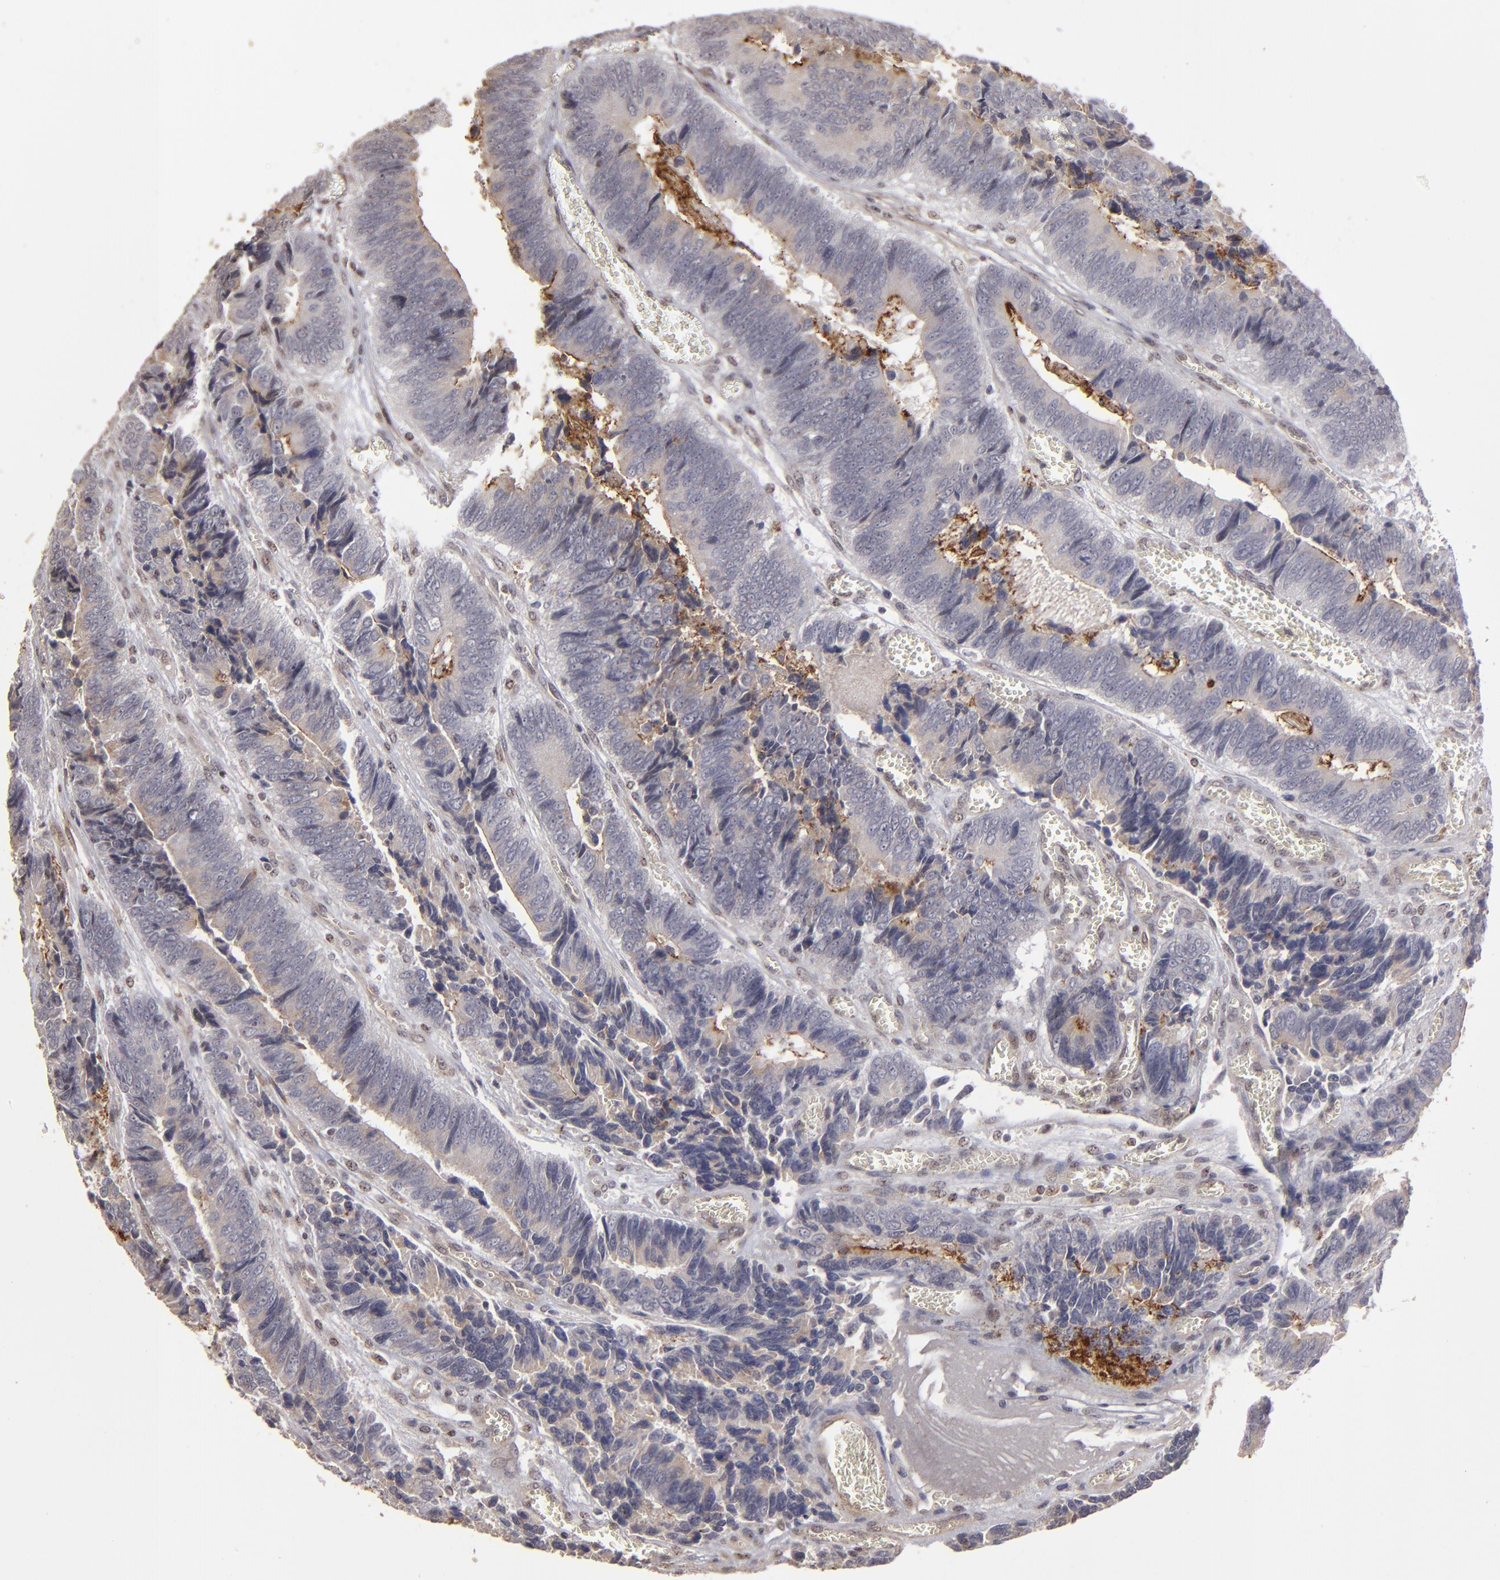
{"staining": {"intensity": "weak", "quantity": ">75%", "location": "cytoplasmic/membranous"}, "tissue": "colorectal cancer", "cell_type": "Tumor cells", "image_type": "cancer", "snomed": [{"axis": "morphology", "description": "Adenocarcinoma, NOS"}, {"axis": "topography", "description": "Colon"}], "caption": "High-magnification brightfield microscopy of colorectal cancer stained with DAB (3,3'-diaminobenzidine) (brown) and counterstained with hematoxylin (blue). tumor cells exhibit weak cytoplasmic/membranous expression is seen in approximately>75% of cells.", "gene": "CD55", "patient": {"sex": "male", "age": 72}}